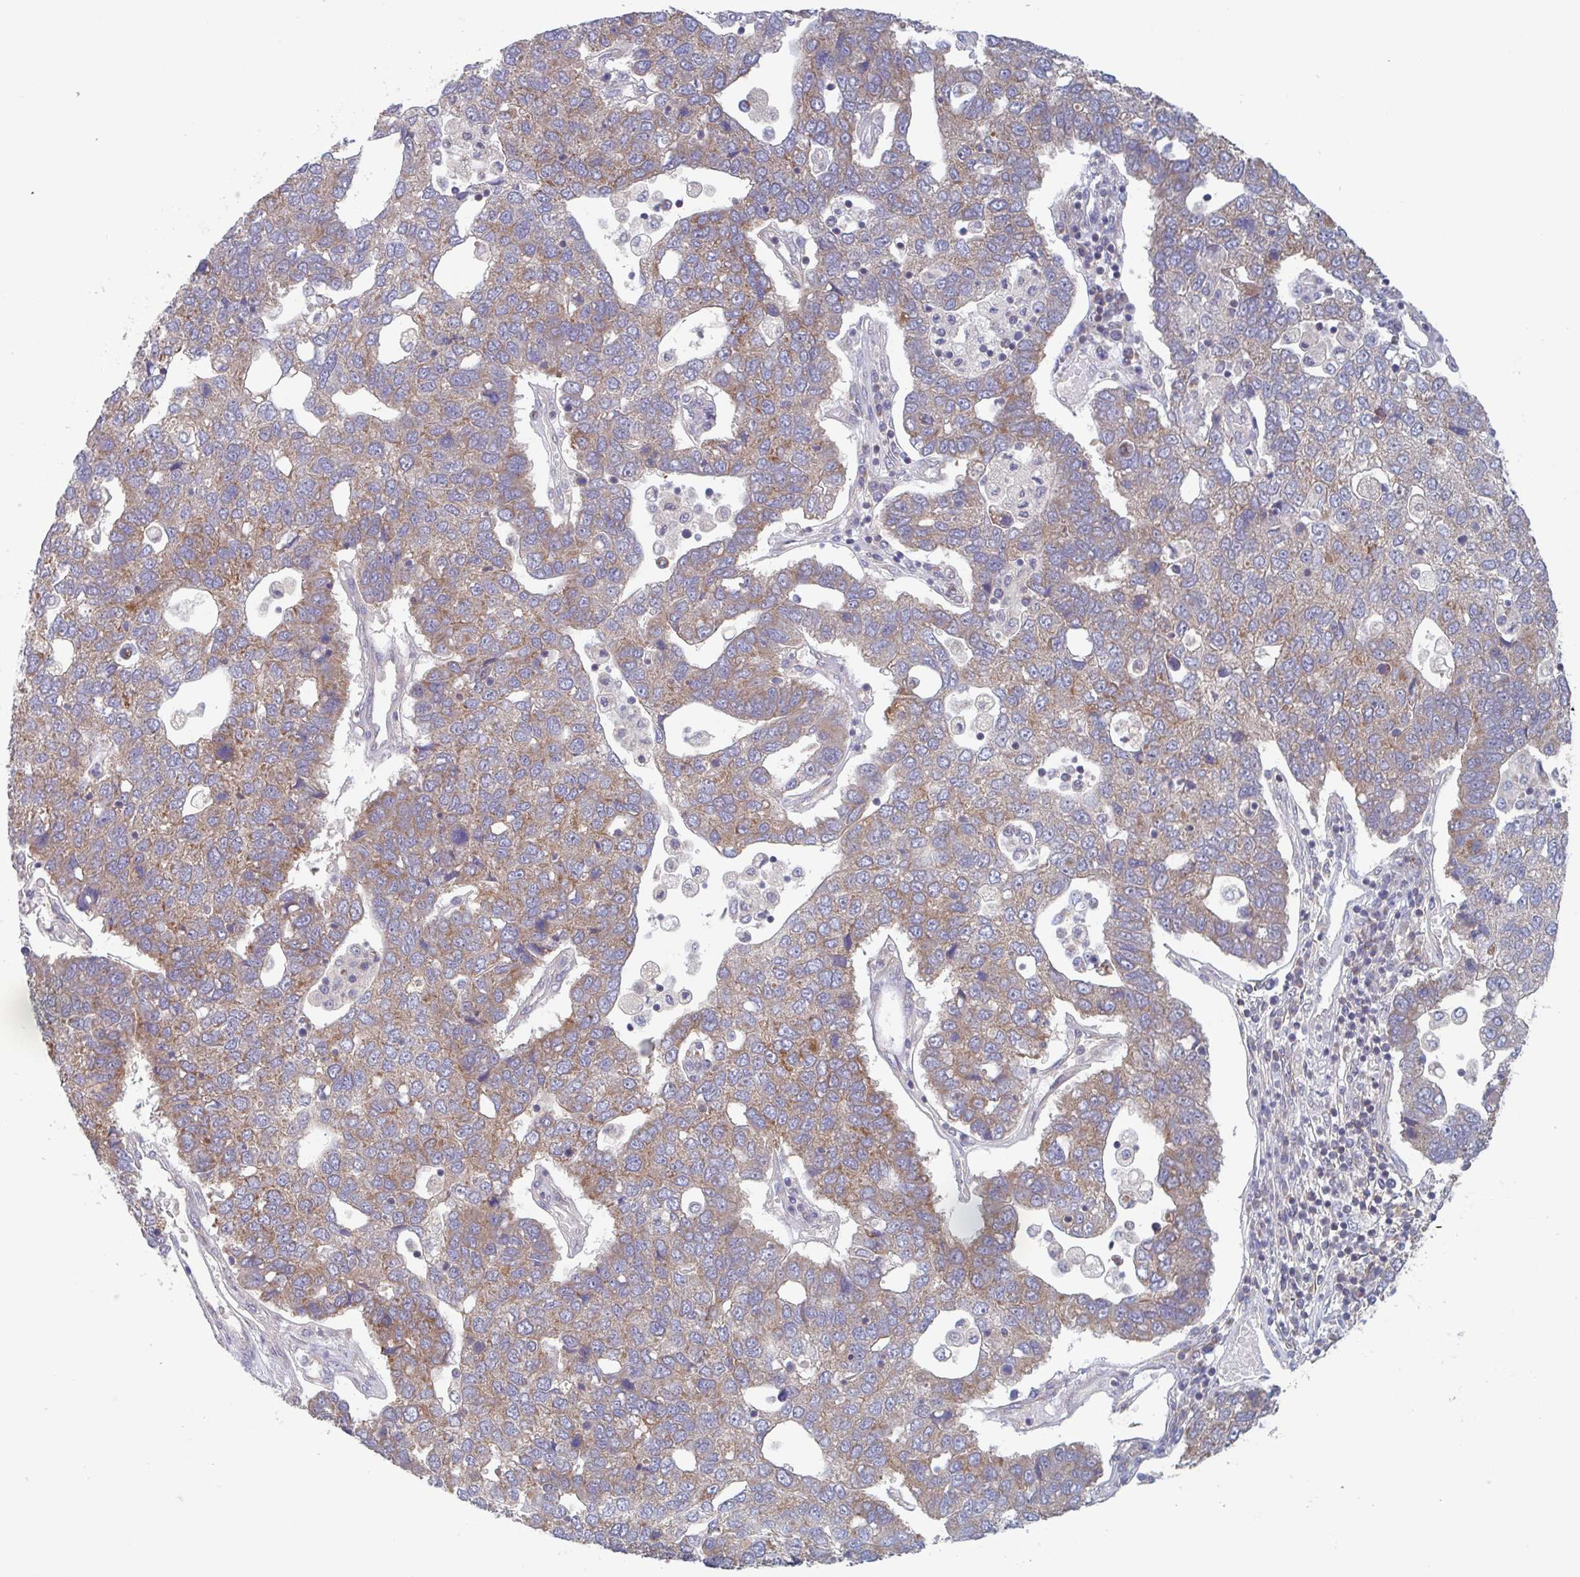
{"staining": {"intensity": "moderate", "quantity": "25%-75%", "location": "cytoplasmic/membranous"}, "tissue": "pancreatic cancer", "cell_type": "Tumor cells", "image_type": "cancer", "snomed": [{"axis": "morphology", "description": "Adenocarcinoma, NOS"}, {"axis": "topography", "description": "Pancreas"}], "caption": "This photomicrograph demonstrates pancreatic adenocarcinoma stained with immunohistochemistry to label a protein in brown. The cytoplasmic/membranous of tumor cells show moderate positivity for the protein. Nuclei are counter-stained blue.", "gene": "SURF1", "patient": {"sex": "female", "age": 61}}